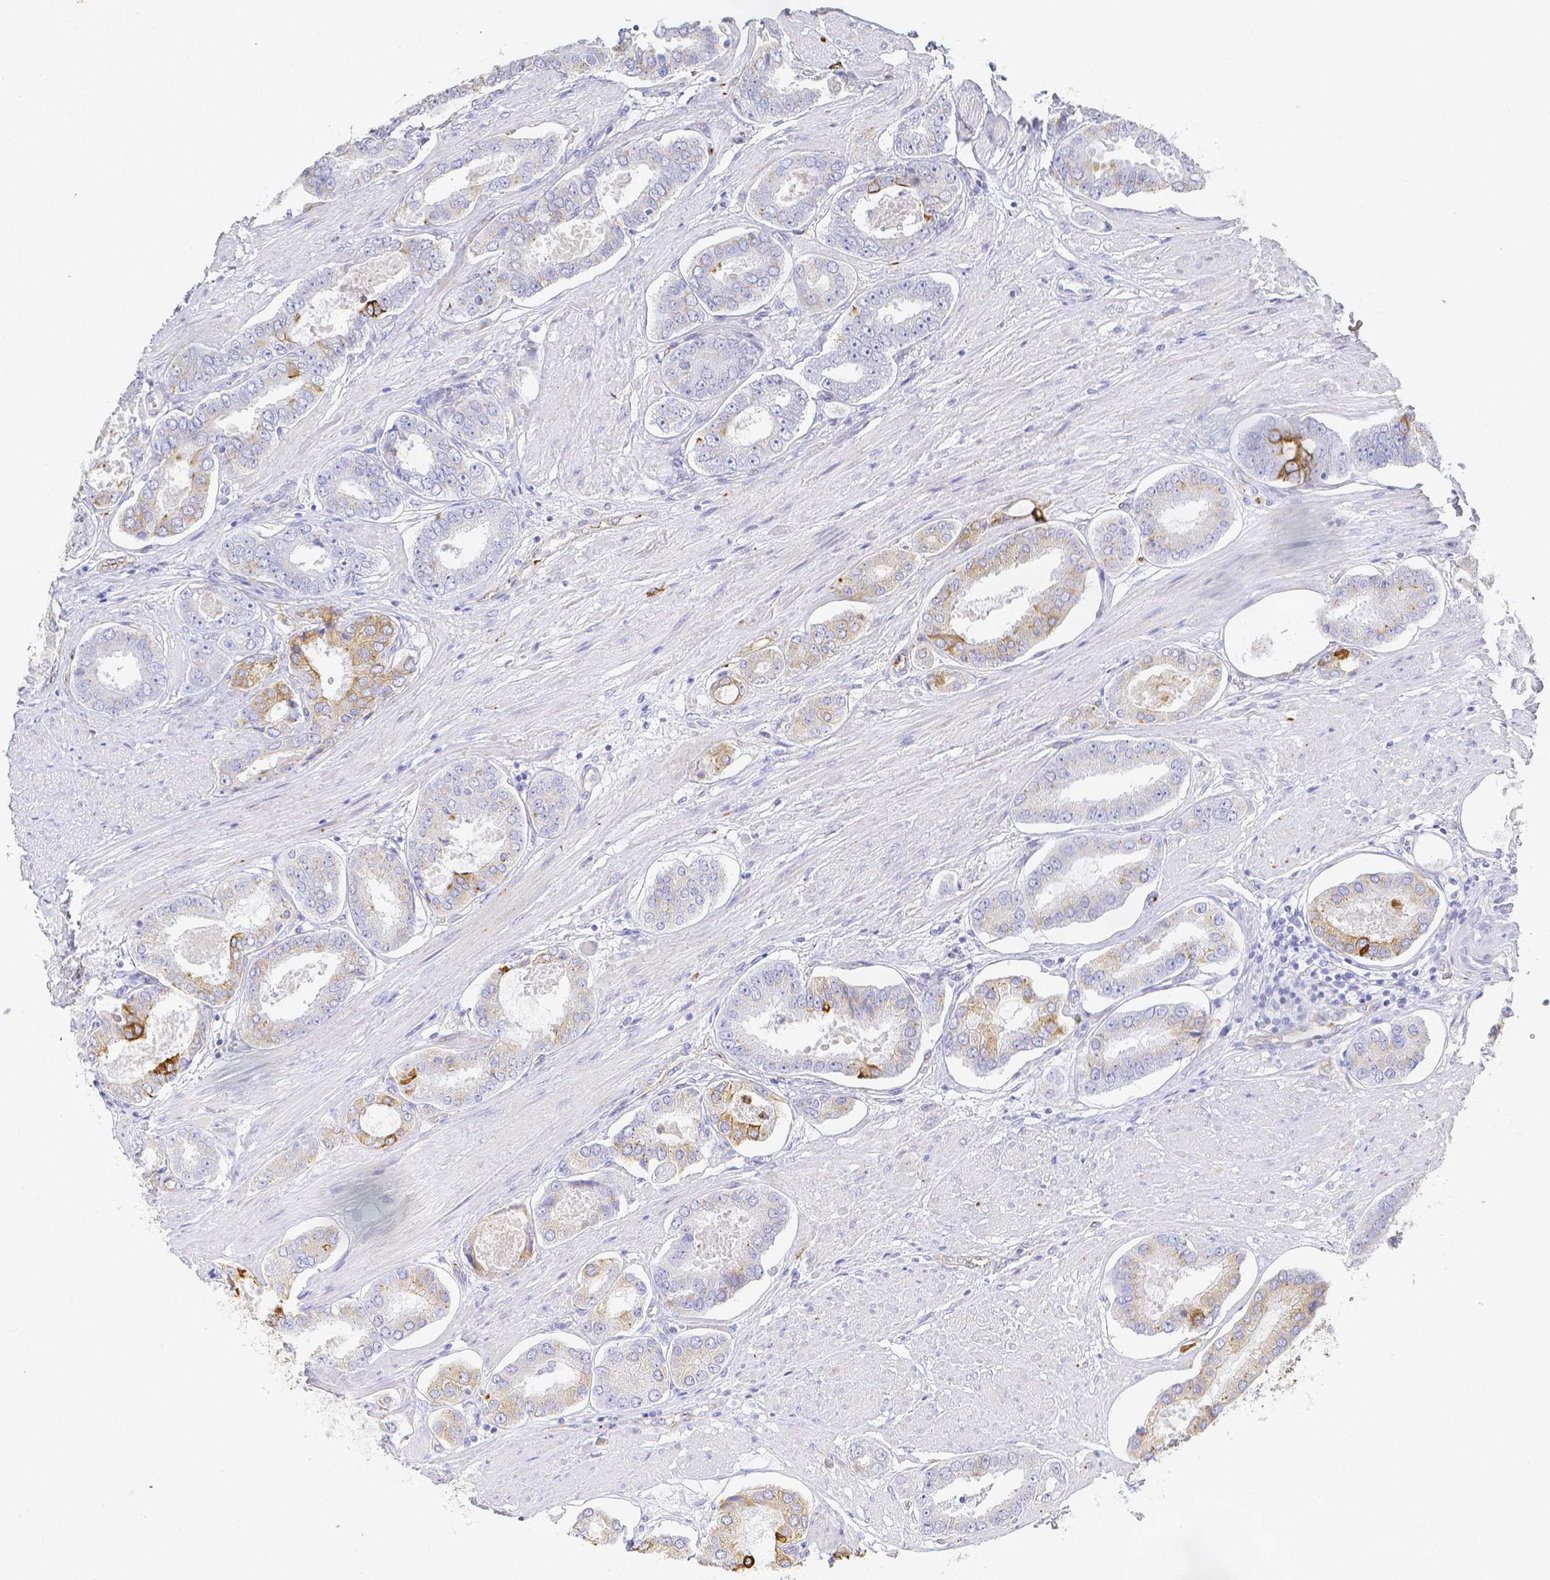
{"staining": {"intensity": "weak", "quantity": "25%-75%", "location": "cytoplasmic/membranous"}, "tissue": "prostate cancer", "cell_type": "Tumor cells", "image_type": "cancer", "snomed": [{"axis": "morphology", "description": "Adenocarcinoma, High grade"}, {"axis": "topography", "description": "Prostate"}], "caption": "The immunohistochemical stain shows weak cytoplasmic/membranous staining in tumor cells of prostate cancer tissue. (DAB IHC with brightfield microscopy, high magnification).", "gene": "SMURF1", "patient": {"sex": "male", "age": 63}}